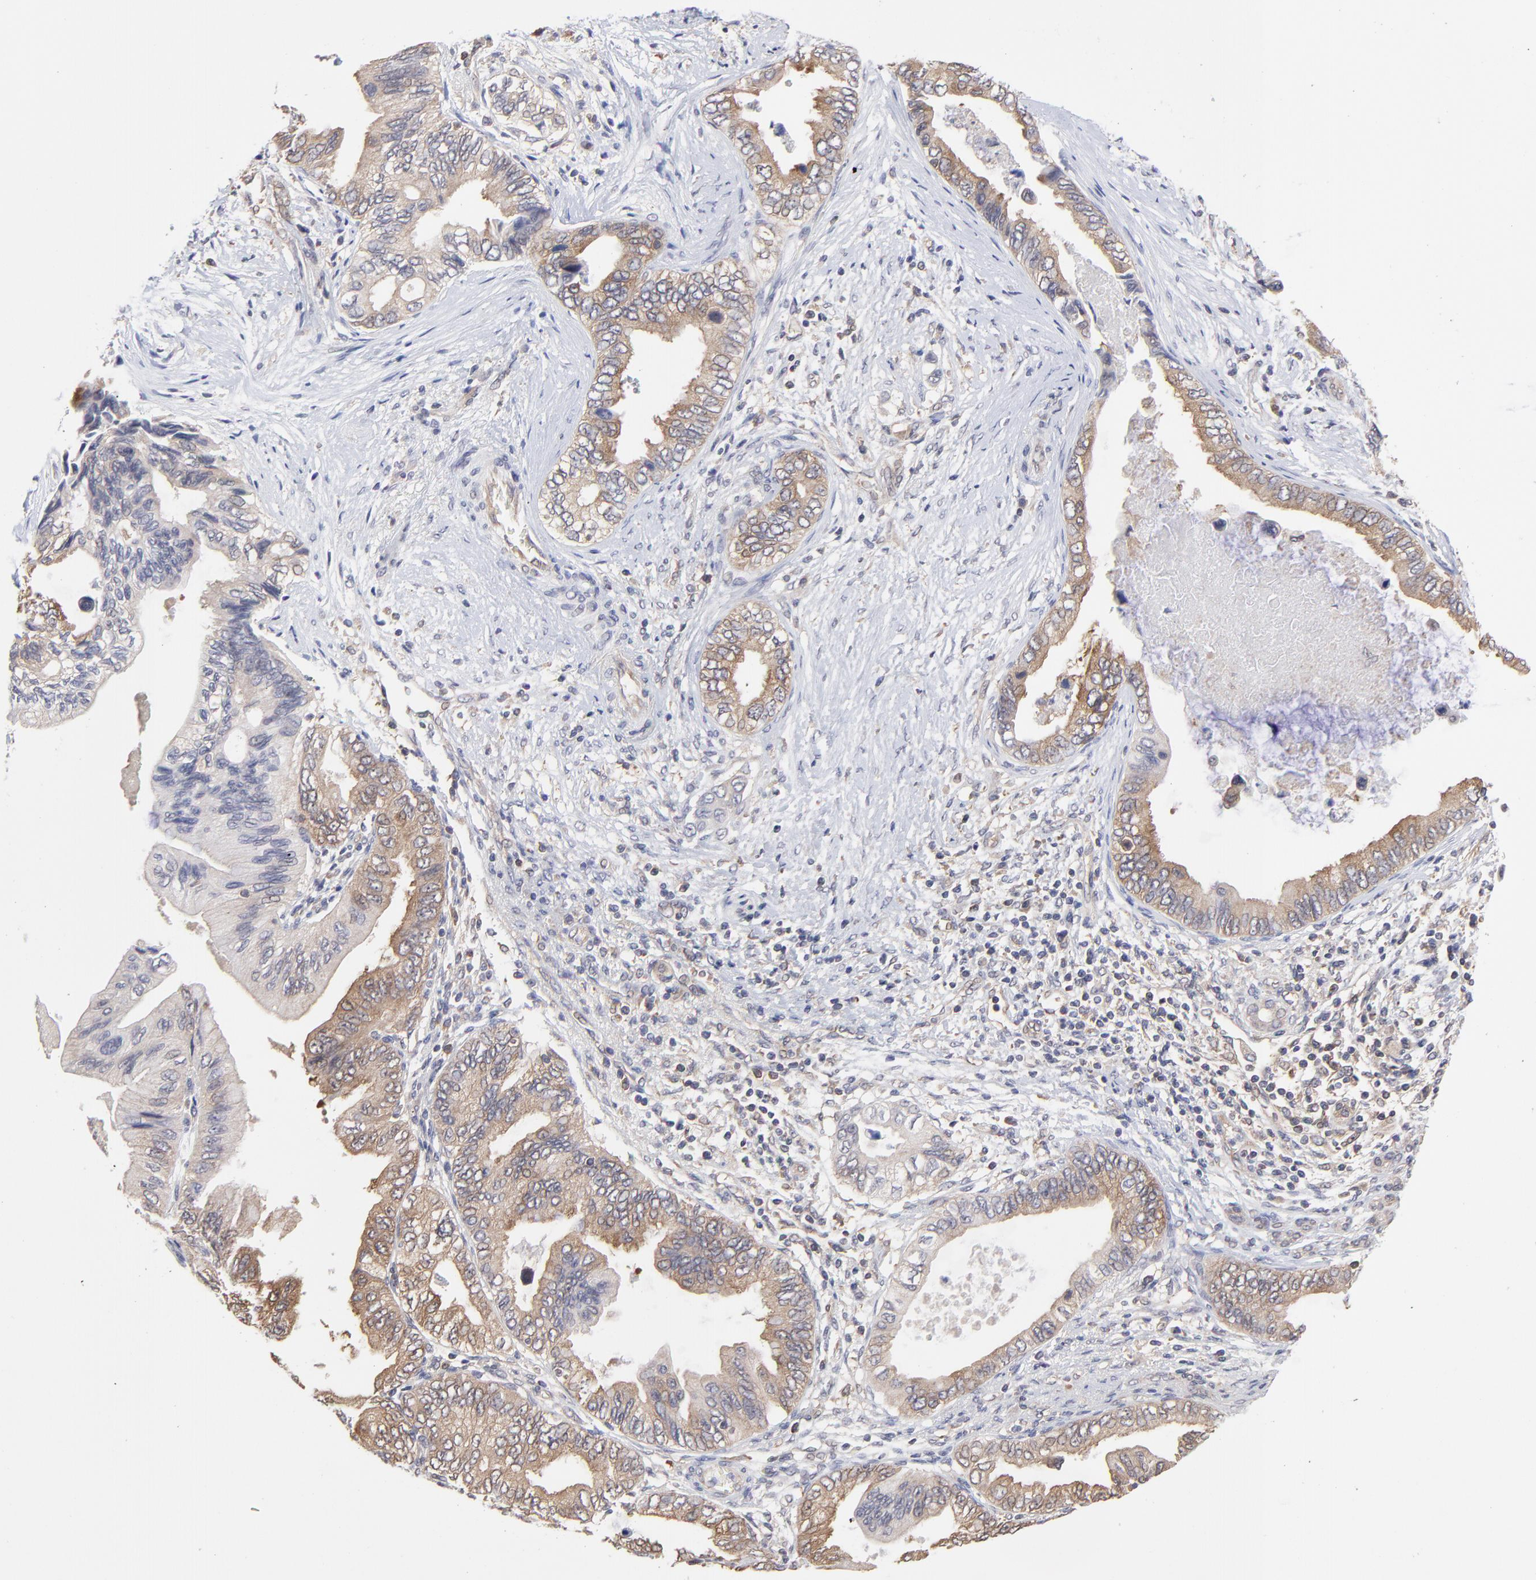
{"staining": {"intensity": "weak", "quantity": "<25%", "location": "cytoplasmic/membranous"}, "tissue": "pancreatic cancer", "cell_type": "Tumor cells", "image_type": "cancer", "snomed": [{"axis": "morphology", "description": "Adenocarcinoma, NOS"}, {"axis": "topography", "description": "Pancreas"}], "caption": "Human pancreatic adenocarcinoma stained for a protein using immunohistochemistry displays no staining in tumor cells.", "gene": "GART", "patient": {"sex": "female", "age": 66}}